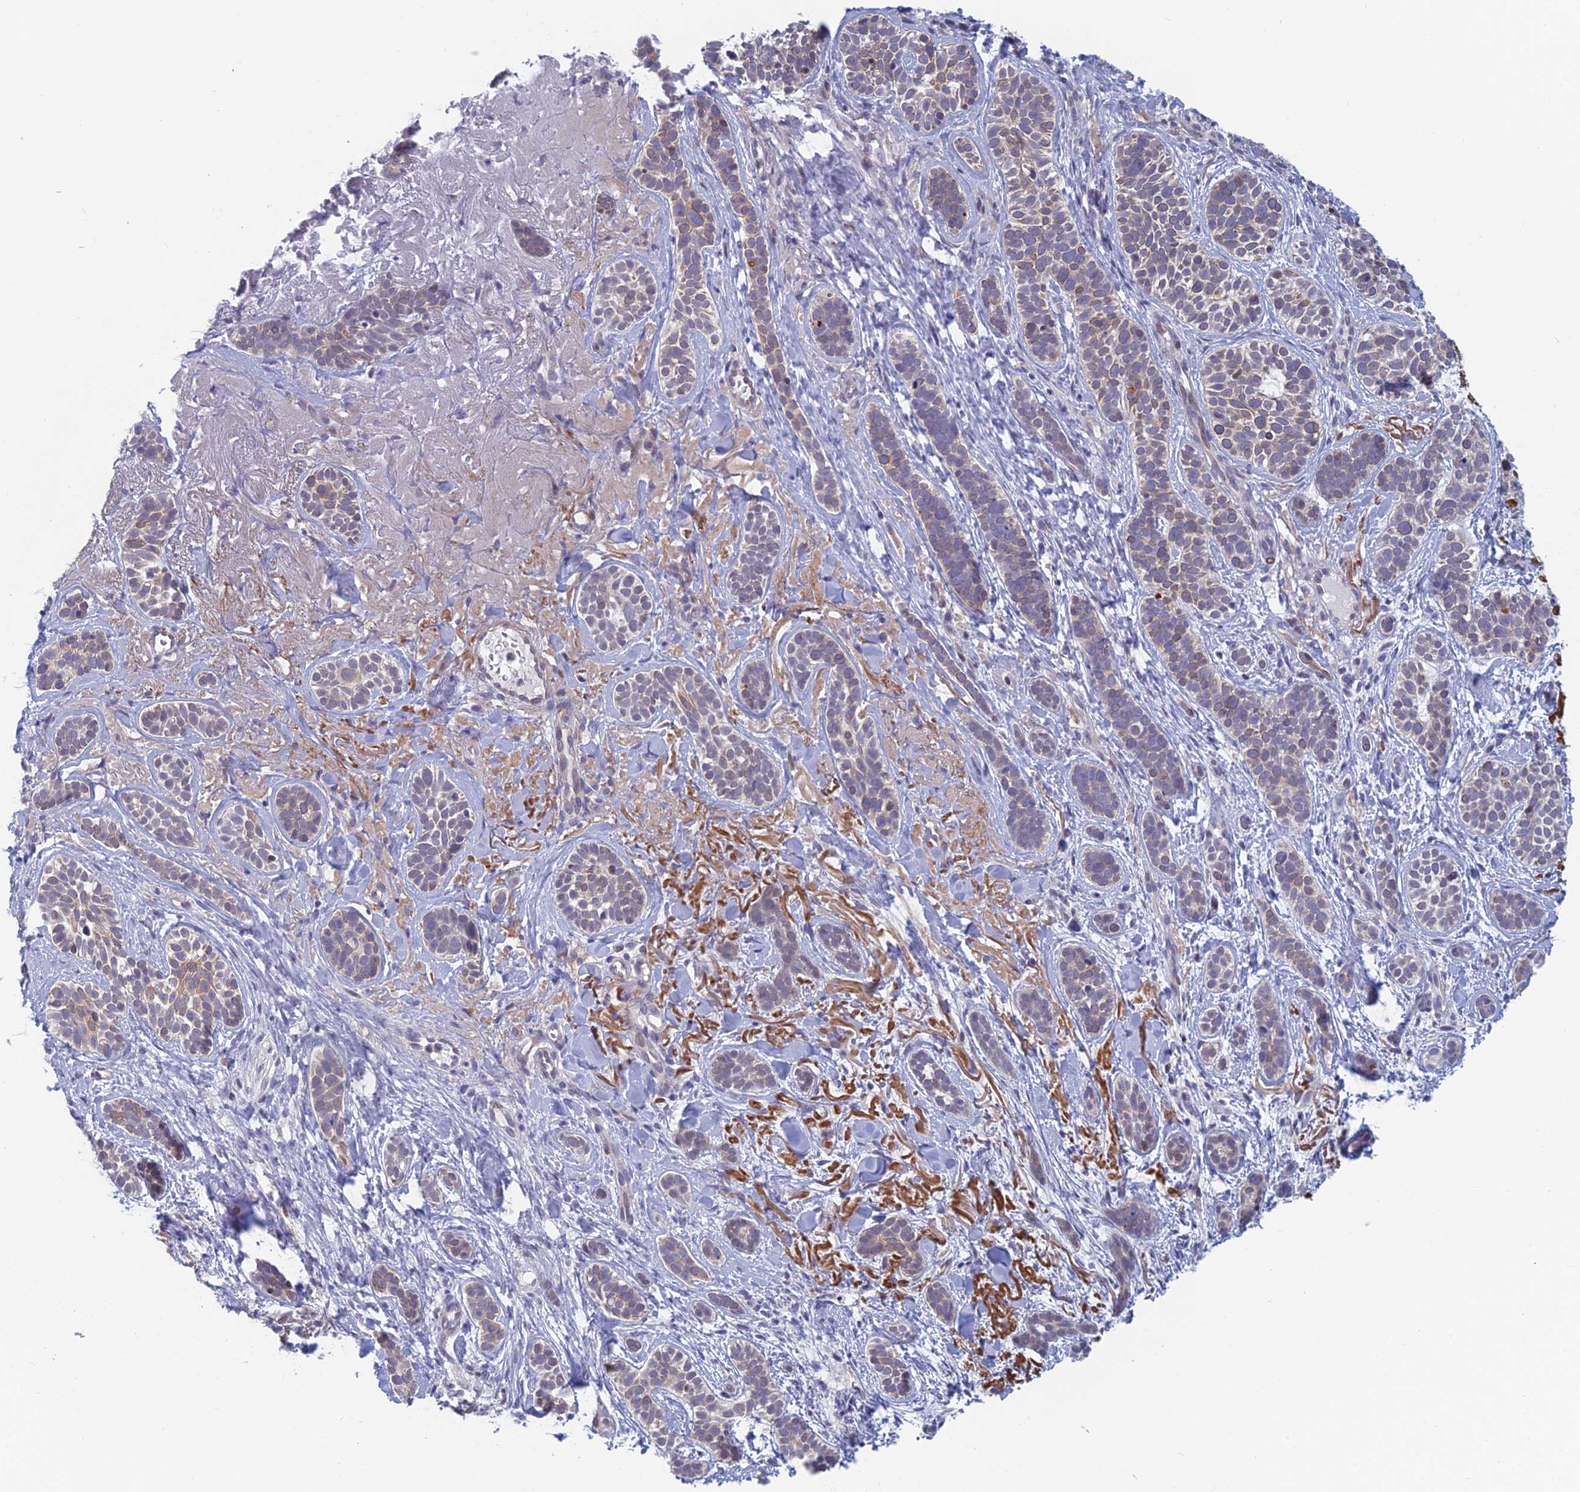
{"staining": {"intensity": "negative", "quantity": "none", "location": "none"}, "tissue": "skin cancer", "cell_type": "Tumor cells", "image_type": "cancer", "snomed": [{"axis": "morphology", "description": "Basal cell carcinoma"}, {"axis": "topography", "description": "Skin"}], "caption": "The immunohistochemistry image has no significant expression in tumor cells of skin basal cell carcinoma tissue. (DAB (3,3'-diaminobenzidine) immunohistochemistry visualized using brightfield microscopy, high magnification).", "gene": "PPP1R26", "patient": {"sex": "male", "age": 71}}